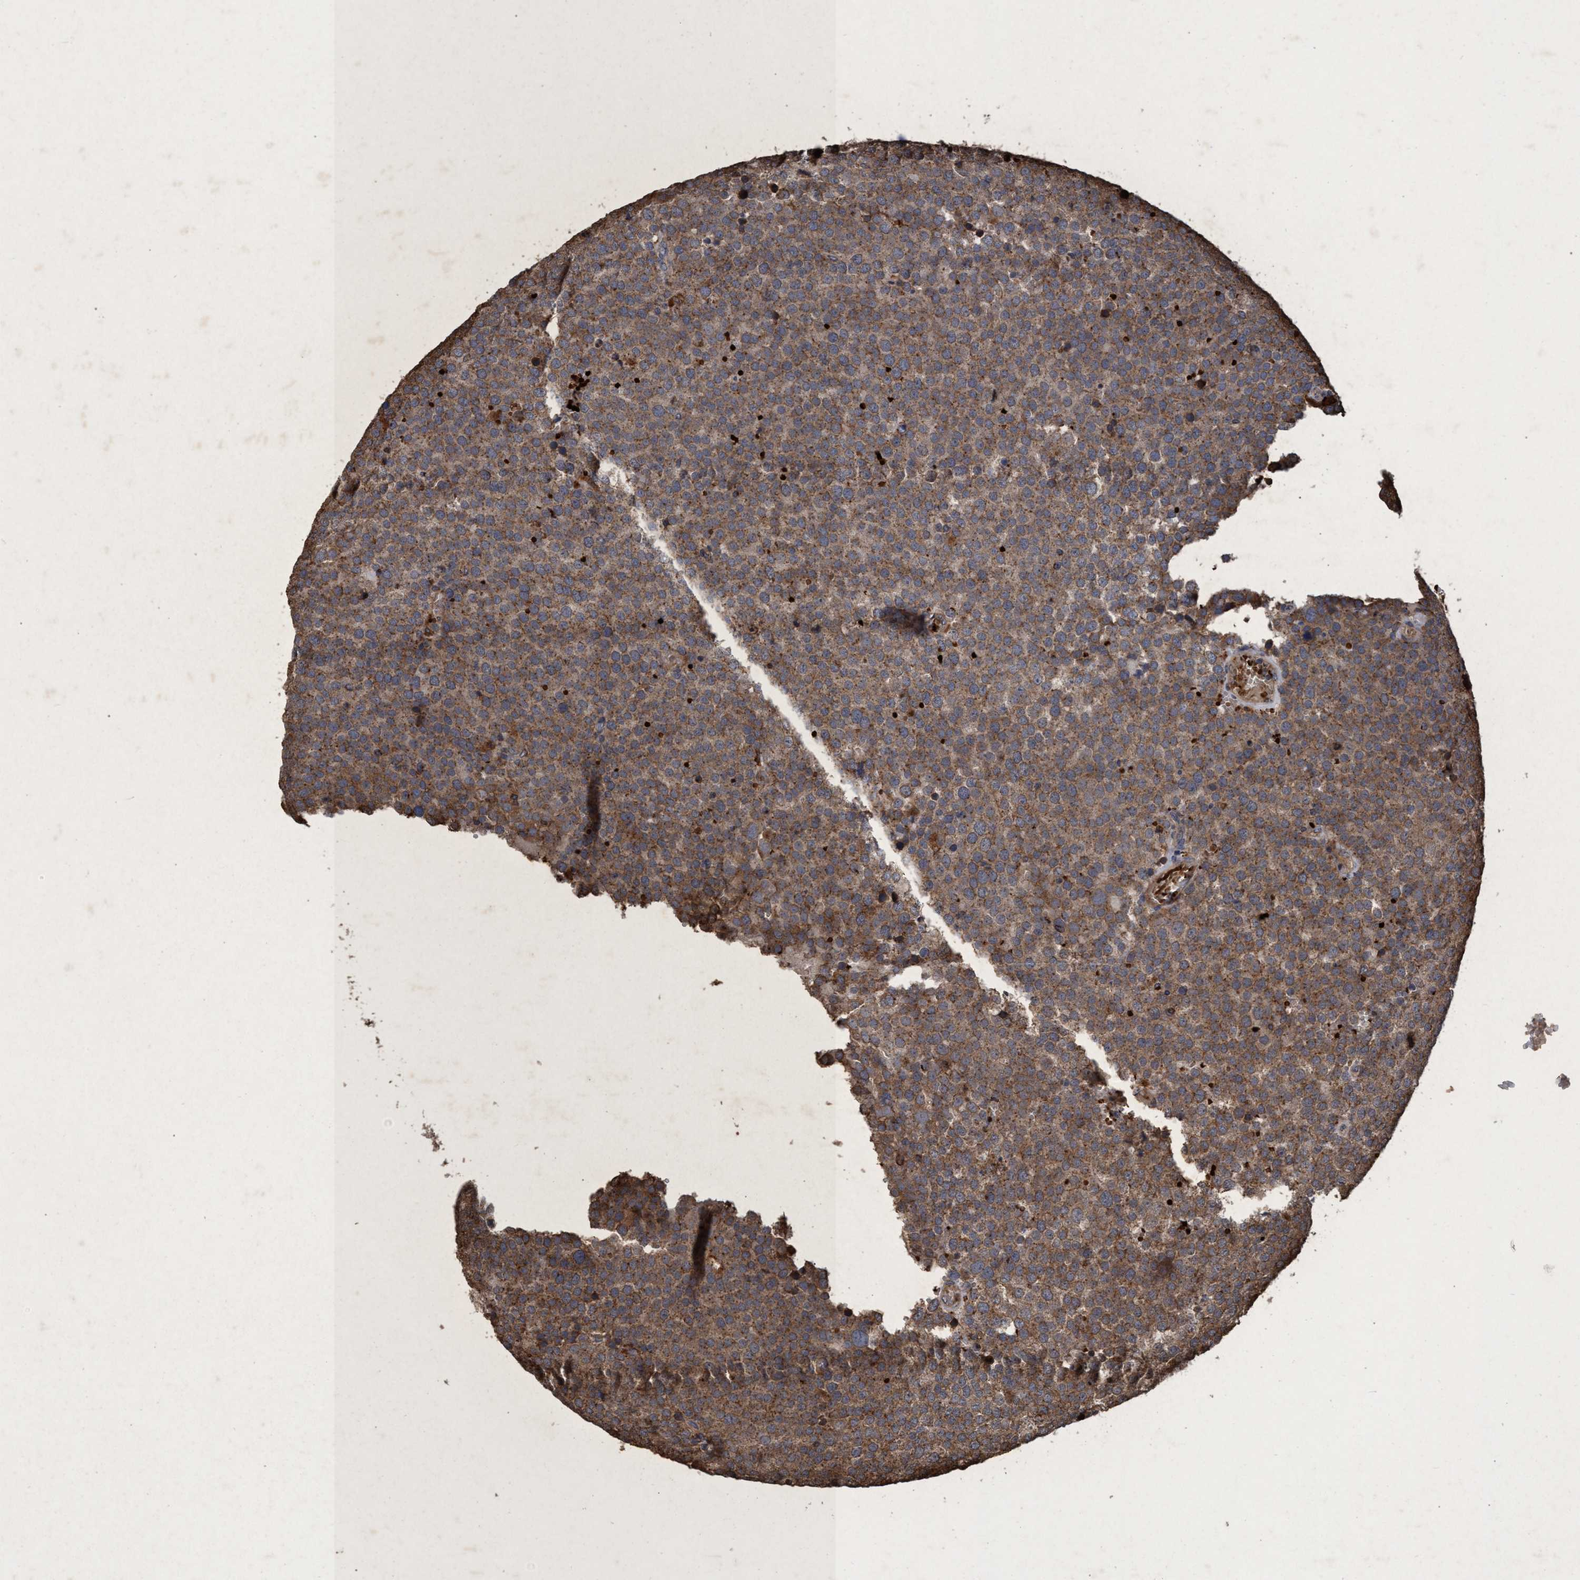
{"staining": {"intensity": "moderate", "quantity": ">75%", "location": "cytoplasmic/membranous"}, "tissue": "testis cancer", "cell_type": "Tumor cells", "image_type": "cancer", "snomed": [{"axis": "morphology", "description": "Normal tissue, NOS"}, {"axis": "morphology", "description": "Seminoma, NOS"}, {"axis": "topography", "description": "Testis"}], "caption": "Seminoma (testis) stained with DAB (3,3'-diaminobenzidine) IHC shows medium levels of moderate cytoplasmic/membranous expression in approximately >75% of tumor cells.", "gene": "CHMP6", "patient": {"sex": "male", "age": 71}}